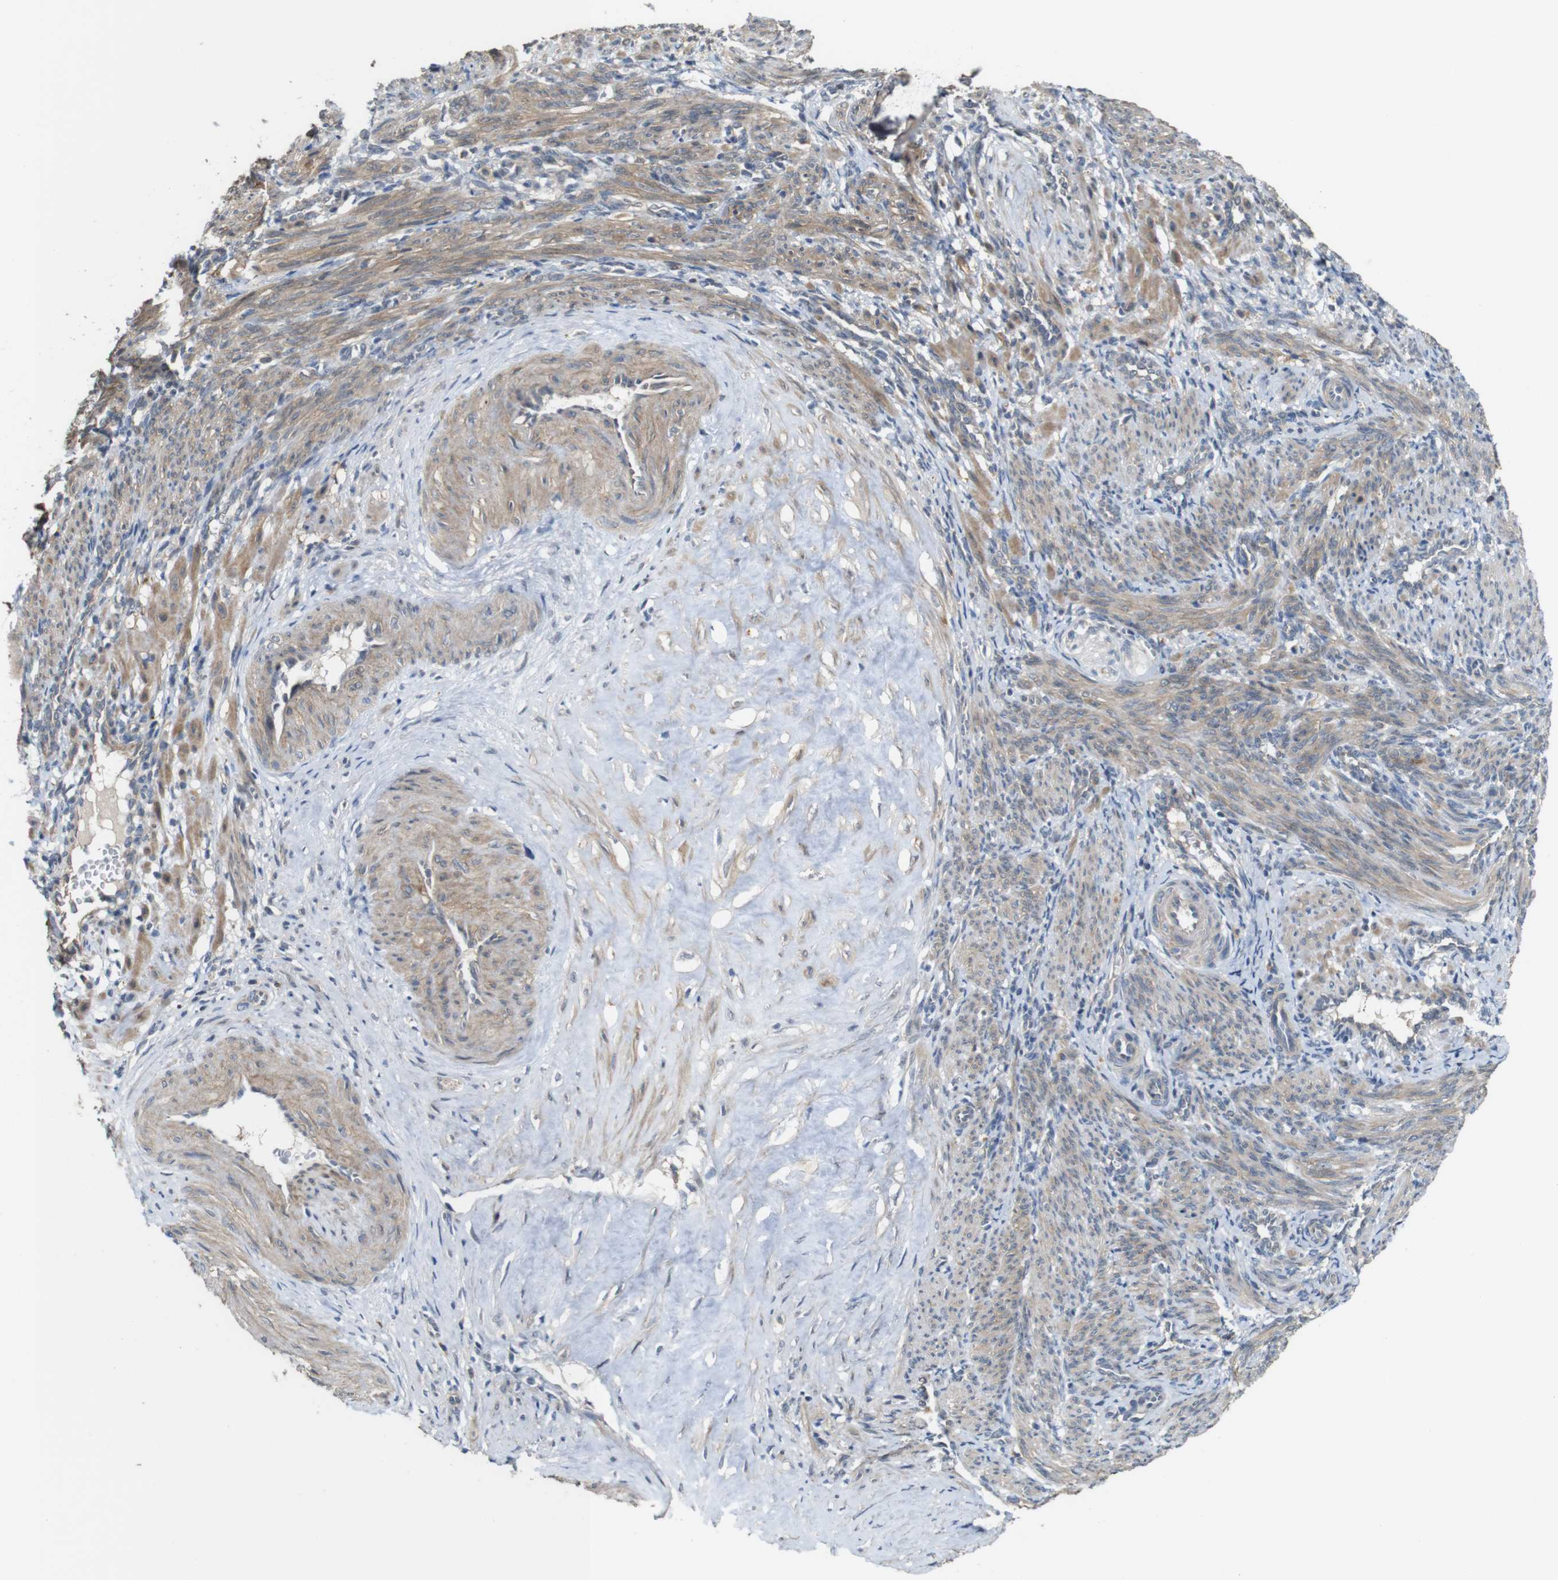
{"staining": {"intensity": "weak", "quantity": ">75%", "location": "cytoplasmic/membranous"}, "tissue": "smooth muscle", "cell_type": "Smooth muscle cells", "image_type": "normal", "snomed": [{"axis": "morphology", "description": "Normal tissue, NOS"}, {"axis": "topography", "description": "Endometrium"}], "caption": "A brown stain shows weak cytoplasmic/membranous staining of a protein in smooth muscle cells of unremarkable smooth muscle. The staining was performed using DAB, with brown indicating positive protein expression. Nuclei are stained blue with hematoxylin.", "gene": "CDC34", "patient": {"sex": "female", "age": 33}}